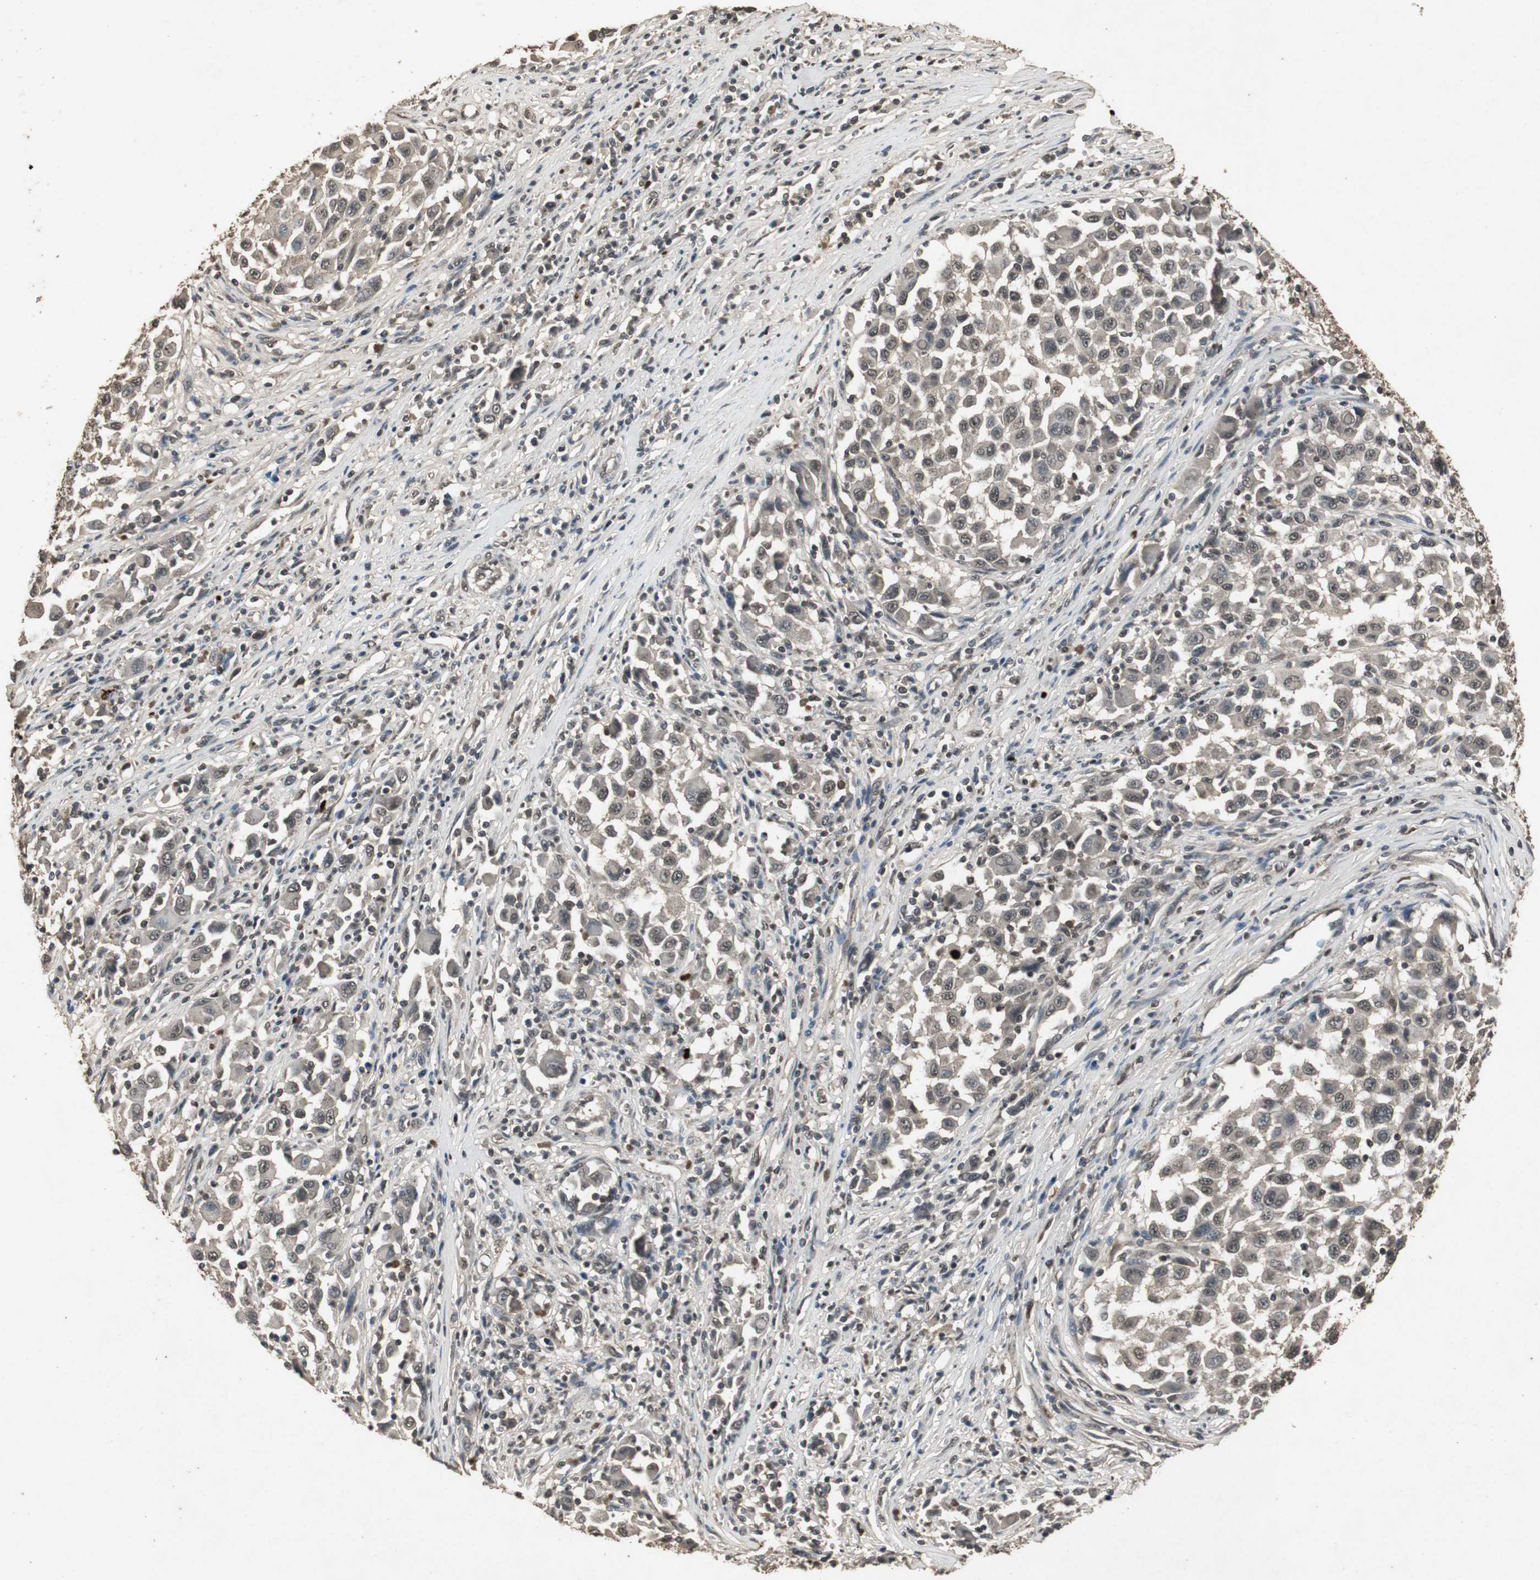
{"staining": {"intensity": "moderate", "quantity": ">75%", "location": "cytoplasmic/membranous,nuclear"}, "tissue": "melanoma", "cell_type": "Tumor cells", "image_type": "cancer", "snomed": [{"axis": "morphology", "description": "Malignant melanoma, Metastatic site"}, {"axis": "topography", "description": "Lymph node"}], "caption": "A brown stain labels moderate cytoplasmic/membranous and nuclear positivity of a protein in malignant melanoma (metastatic site) tumor cells.", "gene": "EMX1", "patient": {"sex": "male", "age": 61}}